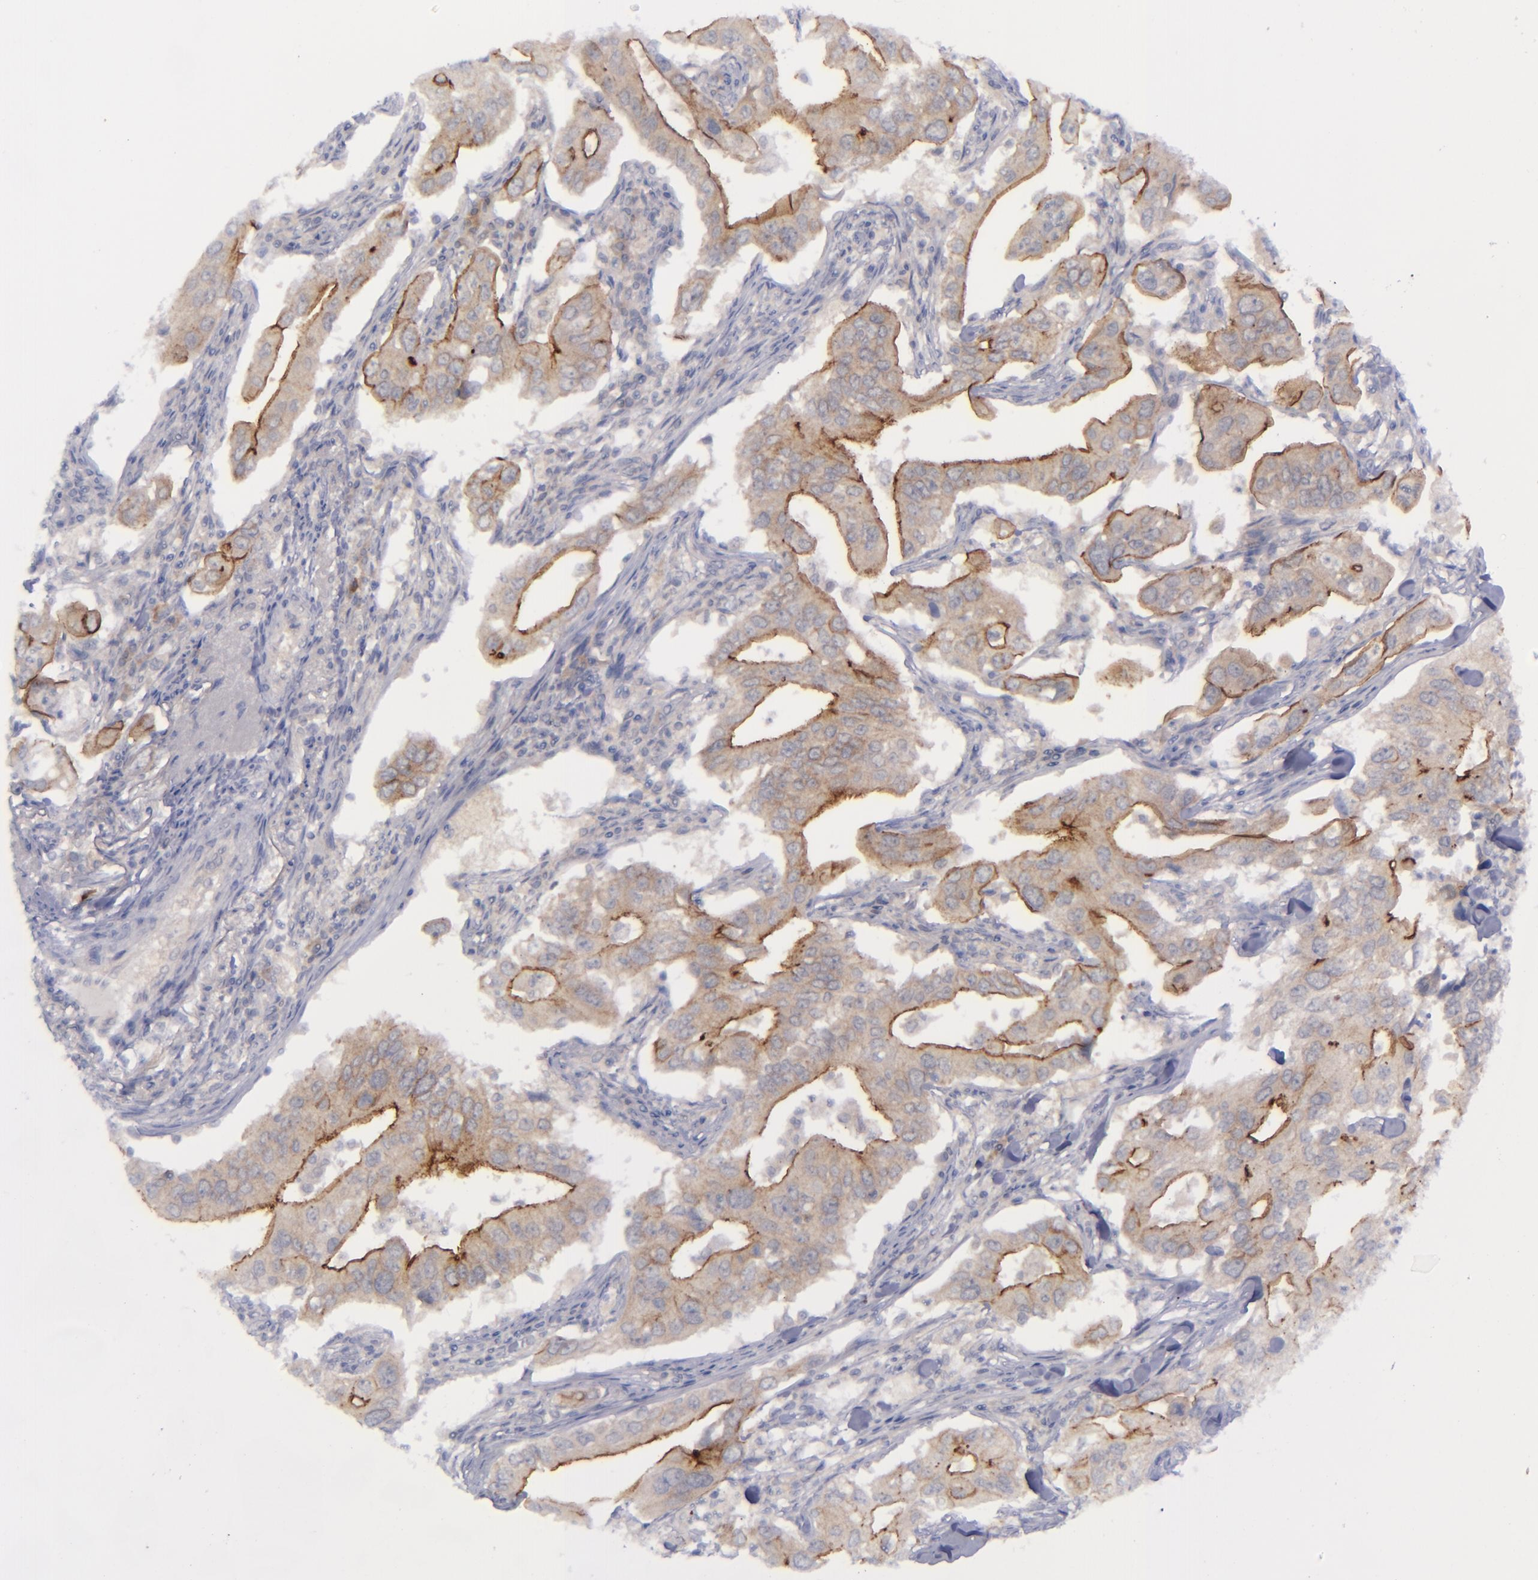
{"staining": {"intensity": "moderate", "quantity": ">75%", "location": "cytoplasmic/membranous"}, "tissue": "lung cancer", "cell_type": "Tumor cells", "image_type": "cancer", "snomed": [{"axis": "morphology", "description": "Adenocarcinoma, NOS"}, {"axis": "topography", "description": "Lung"}], "caption": "A high-resolution image shows immunohistochemistry (IHC) staining of lung adenocarcinoma, which exhibits moderate cytoplasmic/membranous positivity in approximately >75% of tumor cells. (DAB IHC with brightfield microscopy, high magnification).", "gene": "EVPL", "patient": {"sex": "male", "age": 48}}